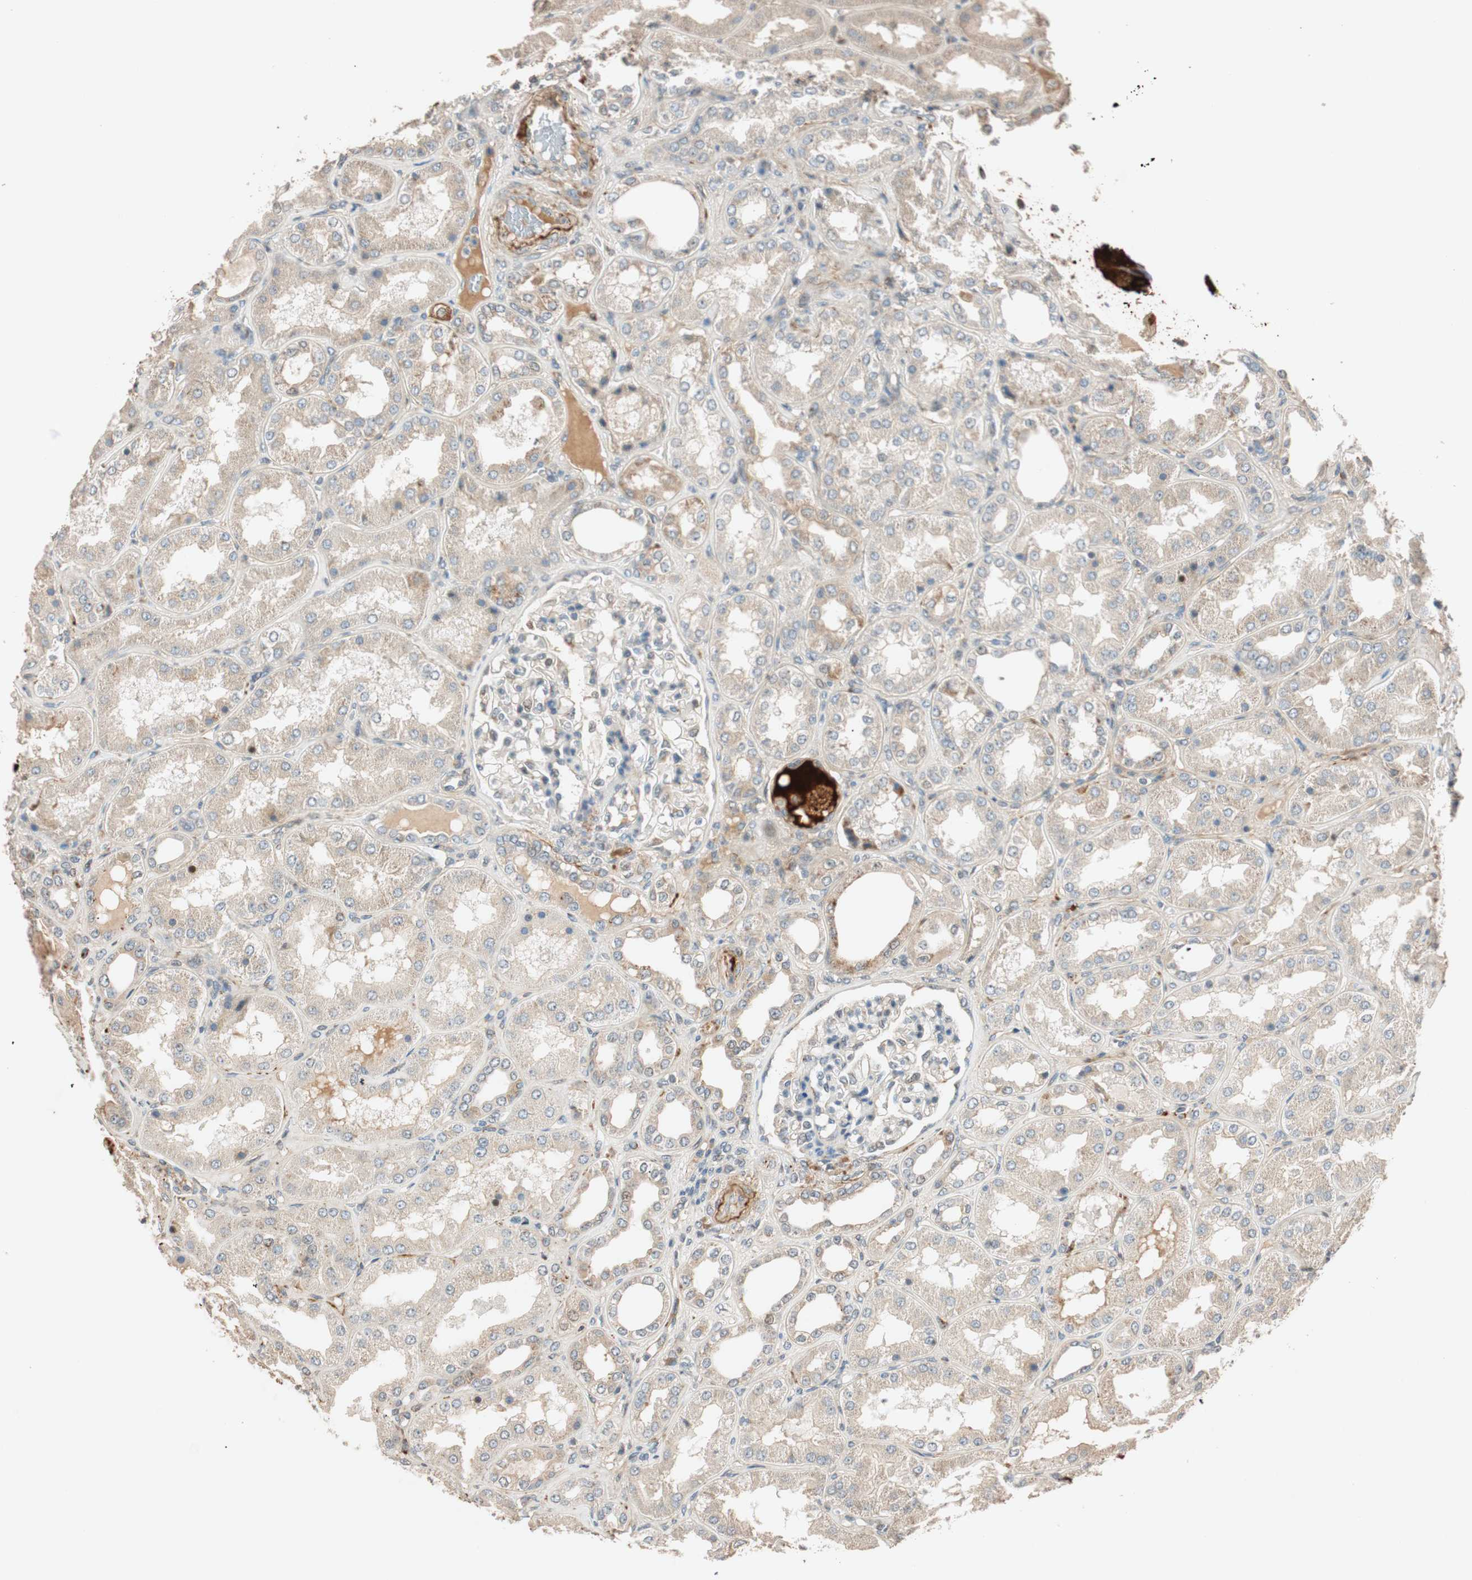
{"staining": {"intensity": "negative", "quantity": "none", "location": "none"}, "tissue": "kidney", "cell_type": "Cells in glomeruli", "image_type": "normal", "snomed": [{"axis": "morphology", "description": "Normal tissue, NOS"}, {"axis": "topography", "description": "Kidney"}], "caption": "Immunohistochemistry (IHC) photomicrograph of unremarkable kidney: kidney stained with DAB (3,3'-diaminobenzidine) displays no significant protein staining in cells in glomeruli.", "gene": "EPHA6", "patient": {"sex": "female", "age": 56}}